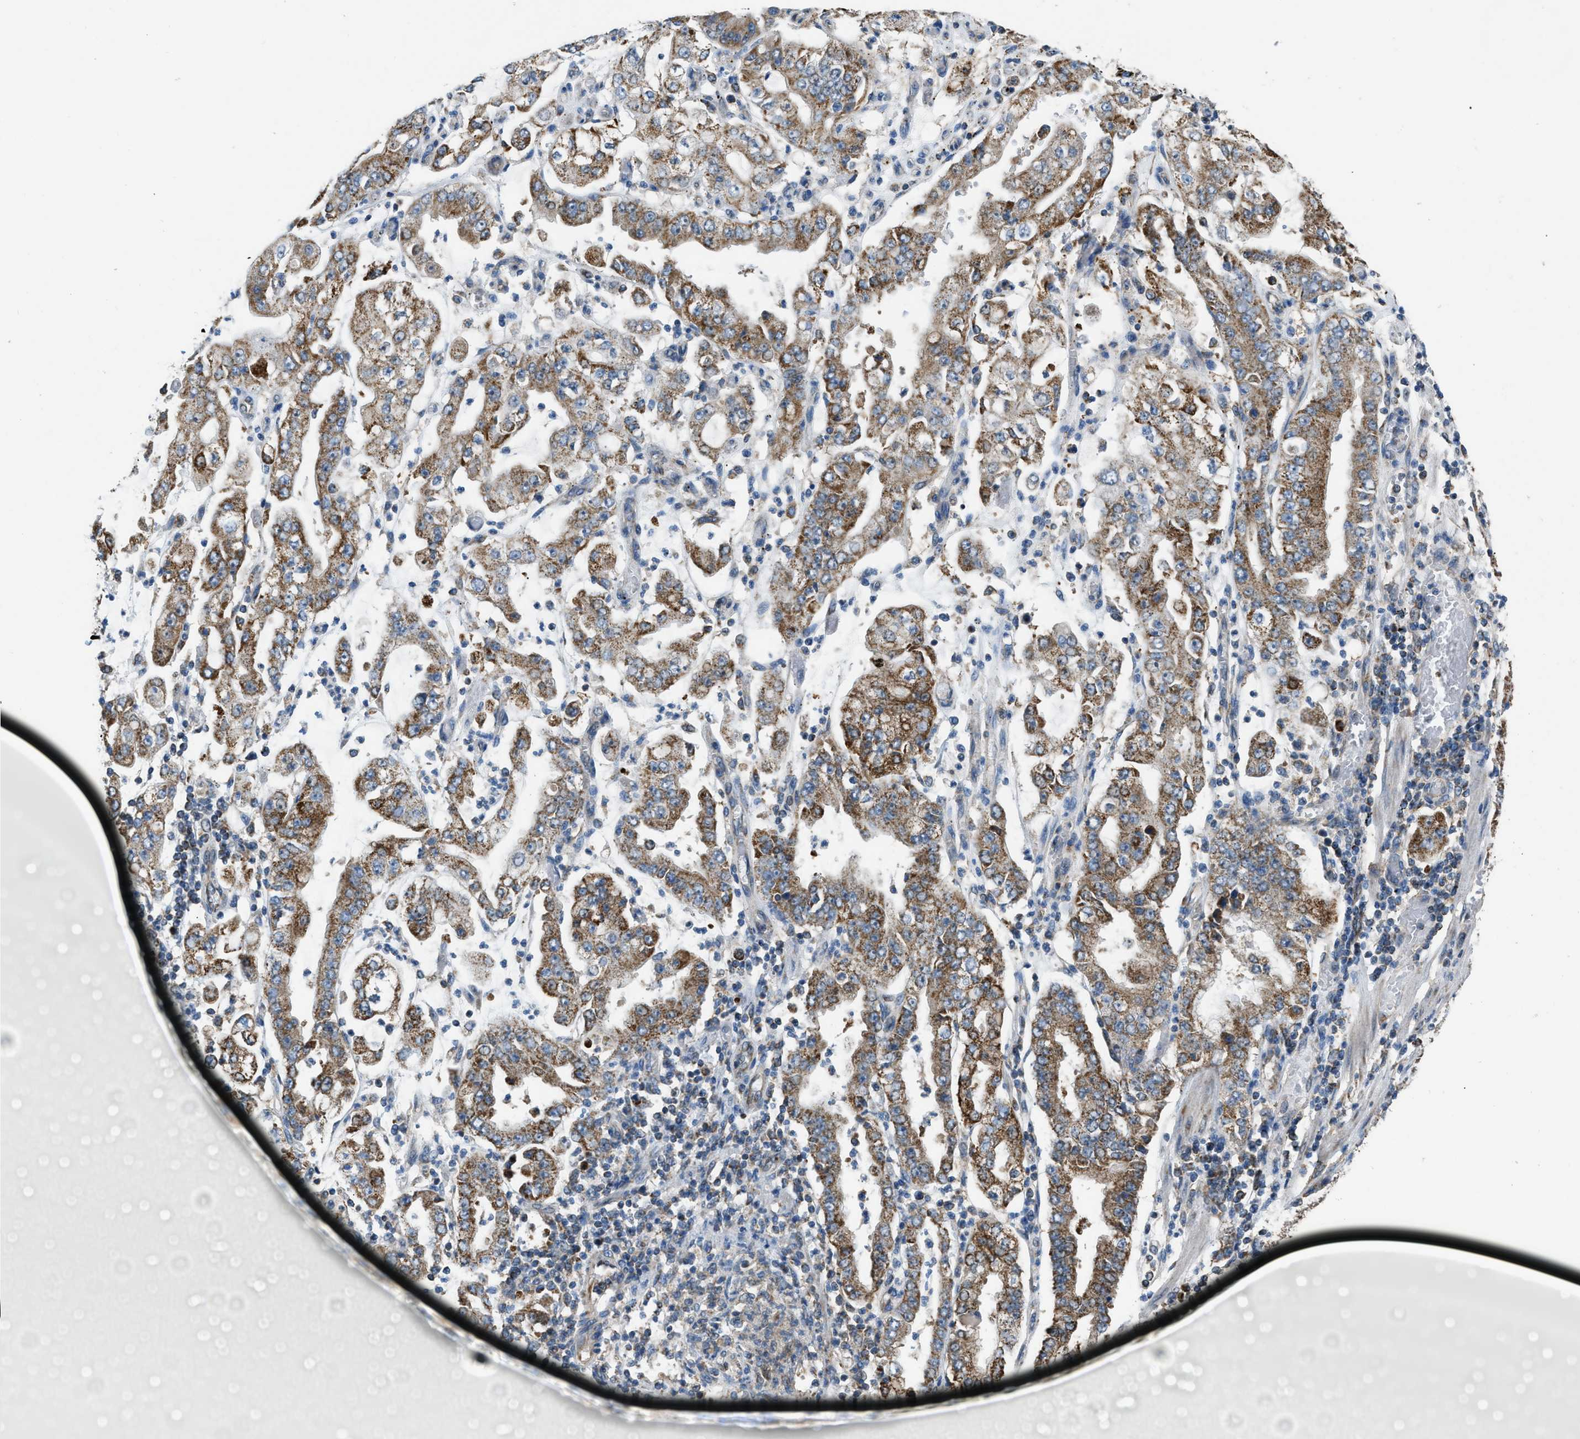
{"staining": {"intensity": "moderate", "quantity": ">75%", "location": "cytoplasmic/membranous"}, "tissue": "stomach cancer", "cell_type": "Tumor cells", "image_type": "cancer", "snomed": [{"axis": "morphology", "description": "Adenocarcinoma, NOS"}, {"axis": "topography", "description": "Stomach"}], "caption": "Adenocarcinoma (stomach) was stained to show a protein in brown. There is medium levels of moderate cytoplasmic/membranous positivity in about >75% of tumor cells.", "gene": "ETFB", "patient": {"sex": "male", "age": 76}}